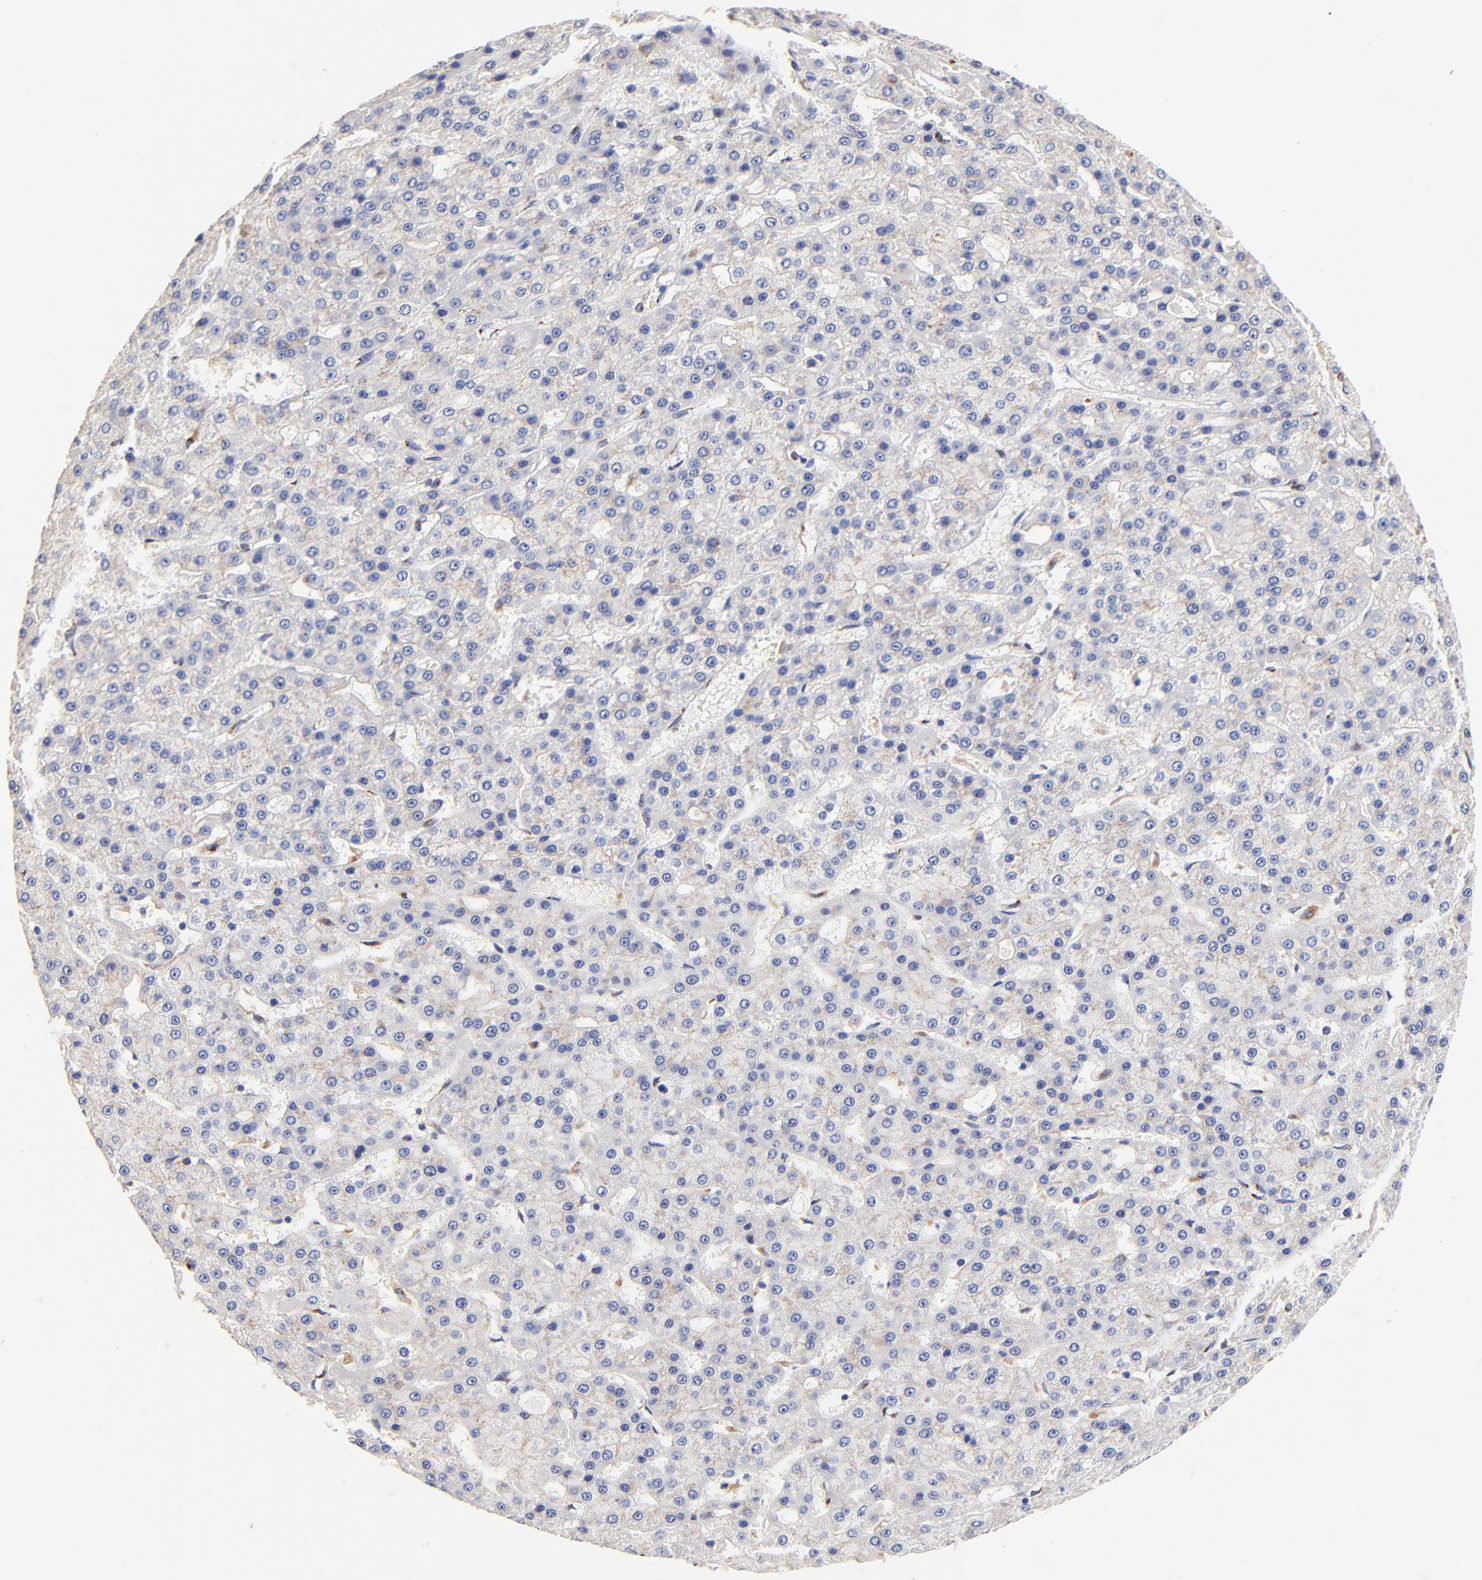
{"staining": {"intensity": "negative", "quantity": "none", "location": "none"}, "tissue": "liver cancer", "cell_type": "Tumor cells", "image_type": "cancer", "snomed": [{"axis": "morphology", "description": "Carcinoma, Hepatocellular, NOS"}, {"axis": "topography", "description": "Liver"}], "caption": "A high-resolution histopathology image shows immunohistochemistry (IHC) staining of hepatocellular carcinoma (liver), which shows no significant positivity in tumor cells.", "gene": "FMNL3", "patient": {"sex": "male", "age": 47}}